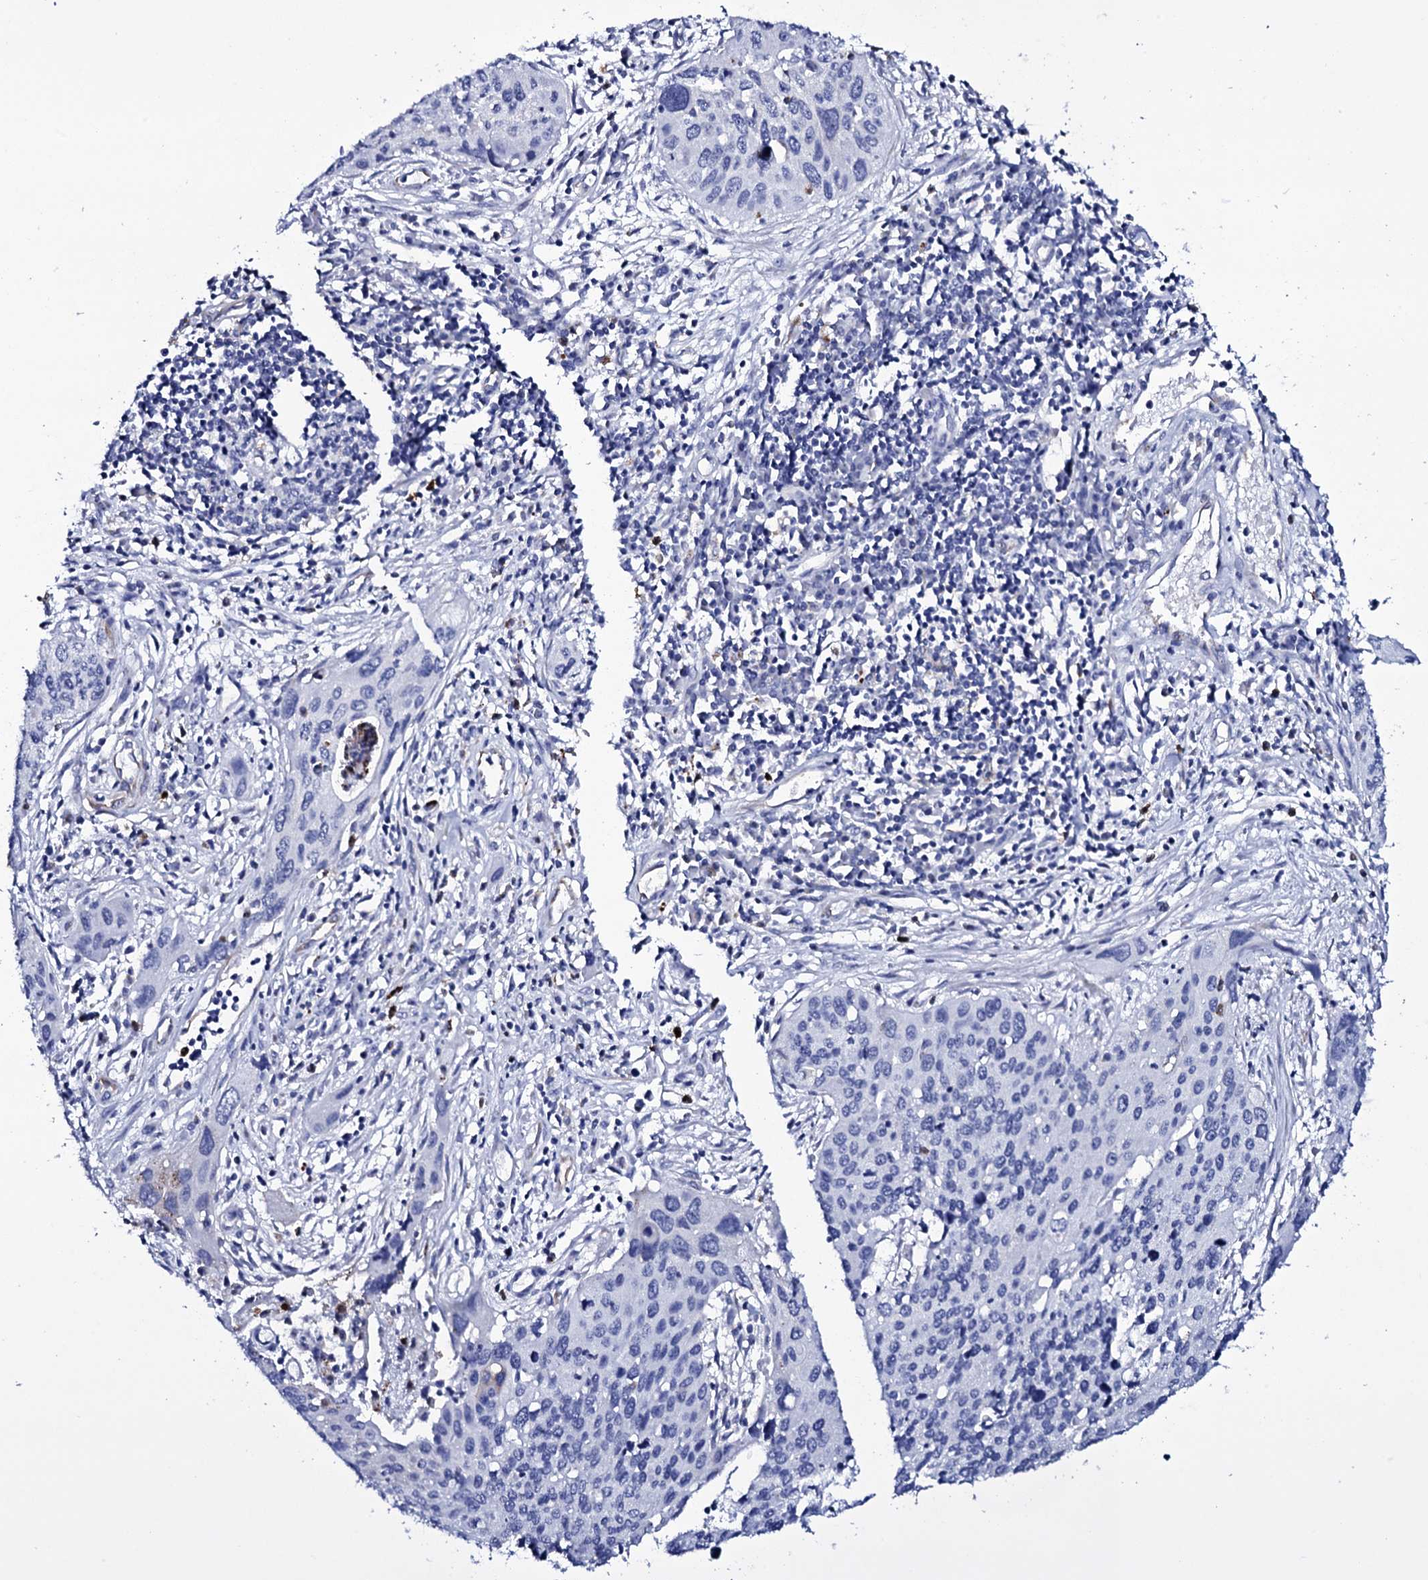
{"staining": {"intensity": "negative", "quantity": "none", "location": "none"}, "tissue": "cervical cancer", "cell_type": "Tumor cells", "image_type": "cancer", "snomed": [{"axis": "morphology", "description": "Squamous cell carcinoma, NOS"}, {"axis": "topography", "description": "Cervix"}], "caption": "IHC of squamous cell carcinoma (cervical) shows no expression in tumor cells. The staining was performed using DAB (3,3'-diaminobenzidine) to visualize the protein expression in brown, while the nuclei were stained in blue with hematoxylin (Magnification: 20x).", "gene": "ITPRID2", "patient": {"sex": "female", "age": 55}}